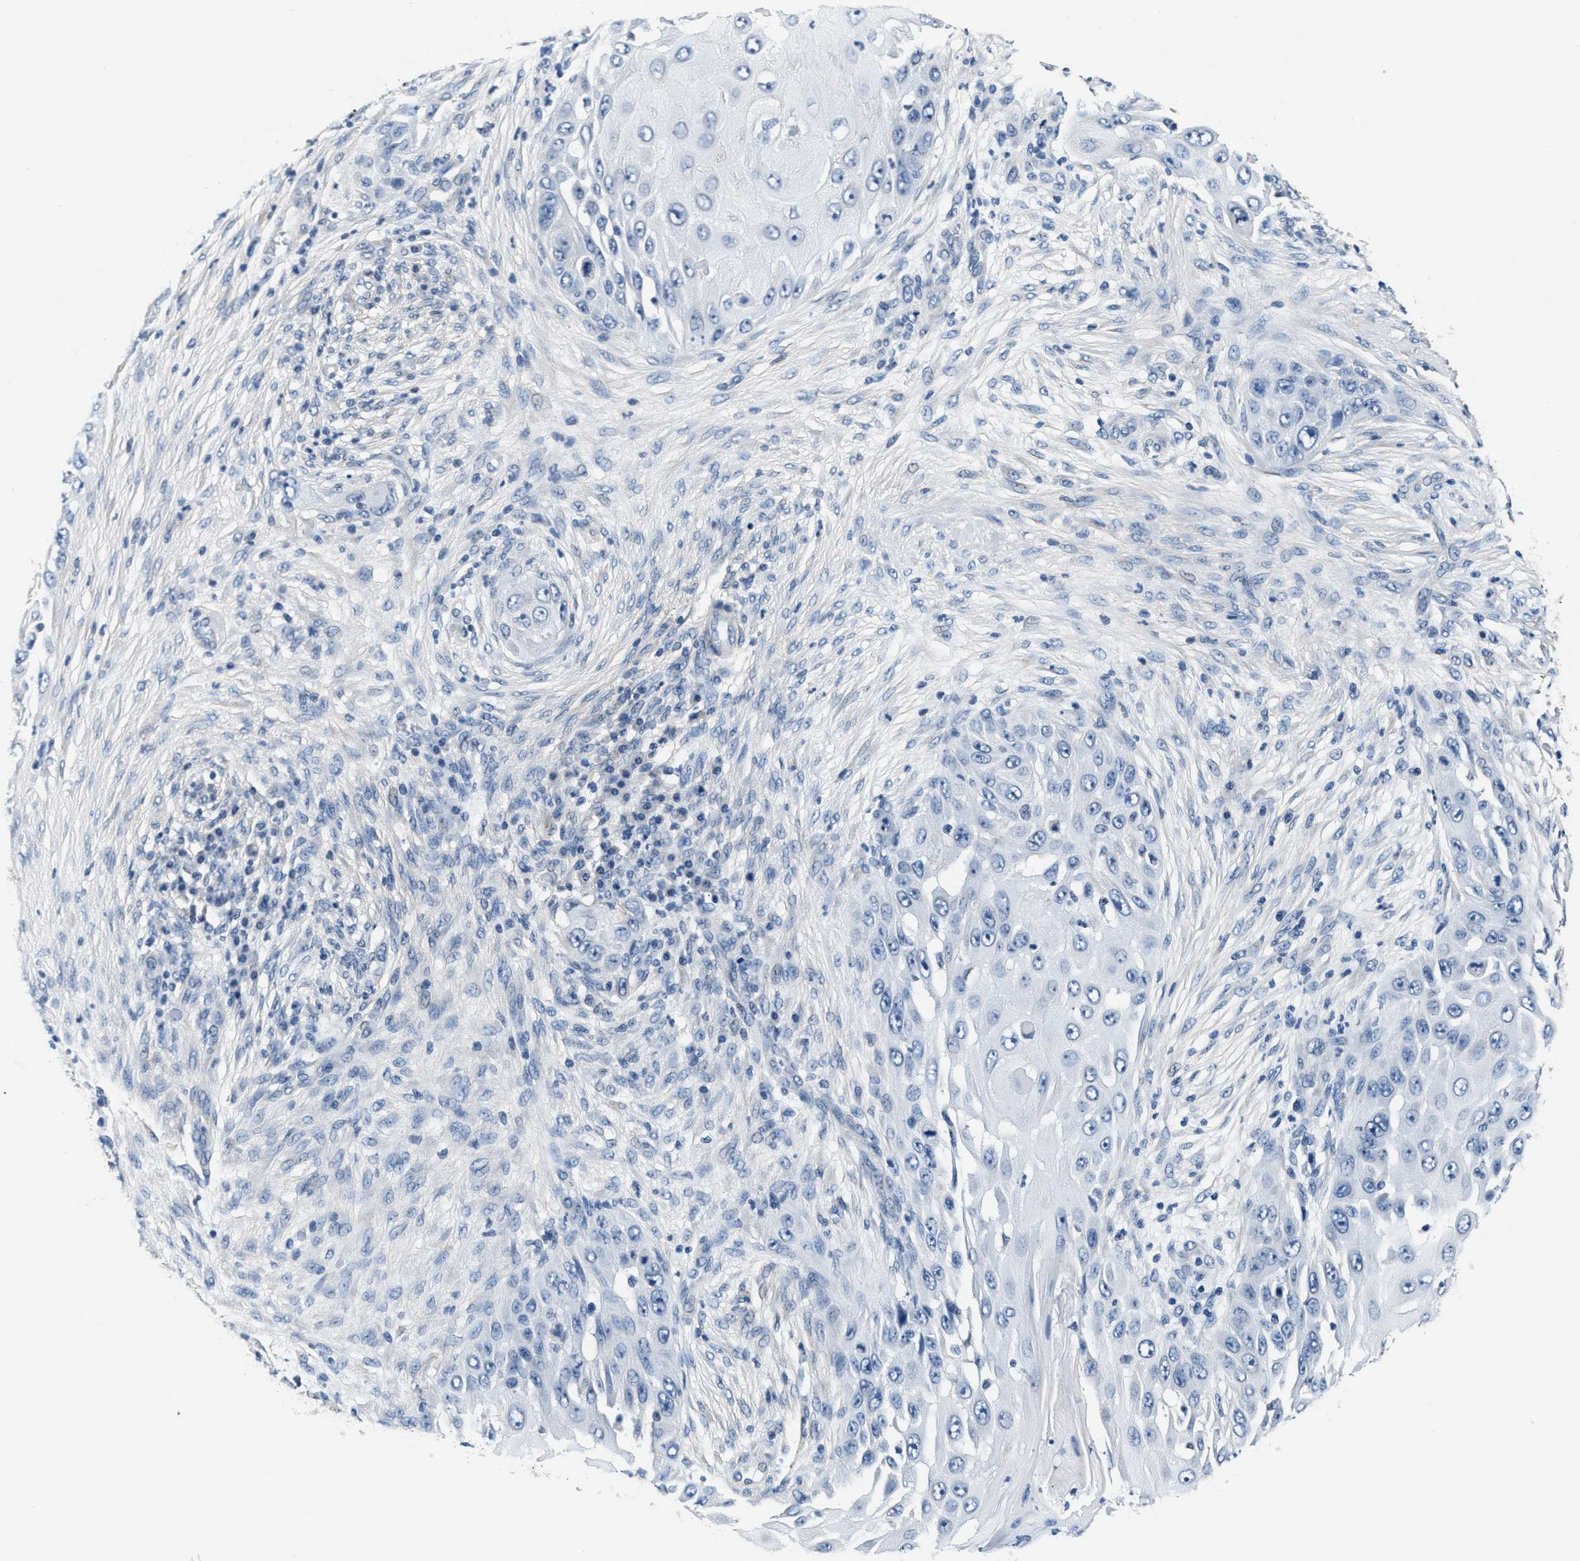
{"staining": {"intensity": "negative", "quantity": "none", "location": "none"}, "tissue": "skin cancer", "cell_type": "Tumor cells", "image_type": "cancer", "snomed": [{"axis": "morphology", "description": "Squamous cell carcinoma, NOS"}, {"axis": "topography", "description": "Skin"}], "caption": "DAB (3,3'-diaminobenzidine) immunohistochemical staining of human skin squamous cell carcinoma reveals no significant staining in tumor cells.", "gene": "MYH3", "patient": {"sex": "female", "age": 44}}